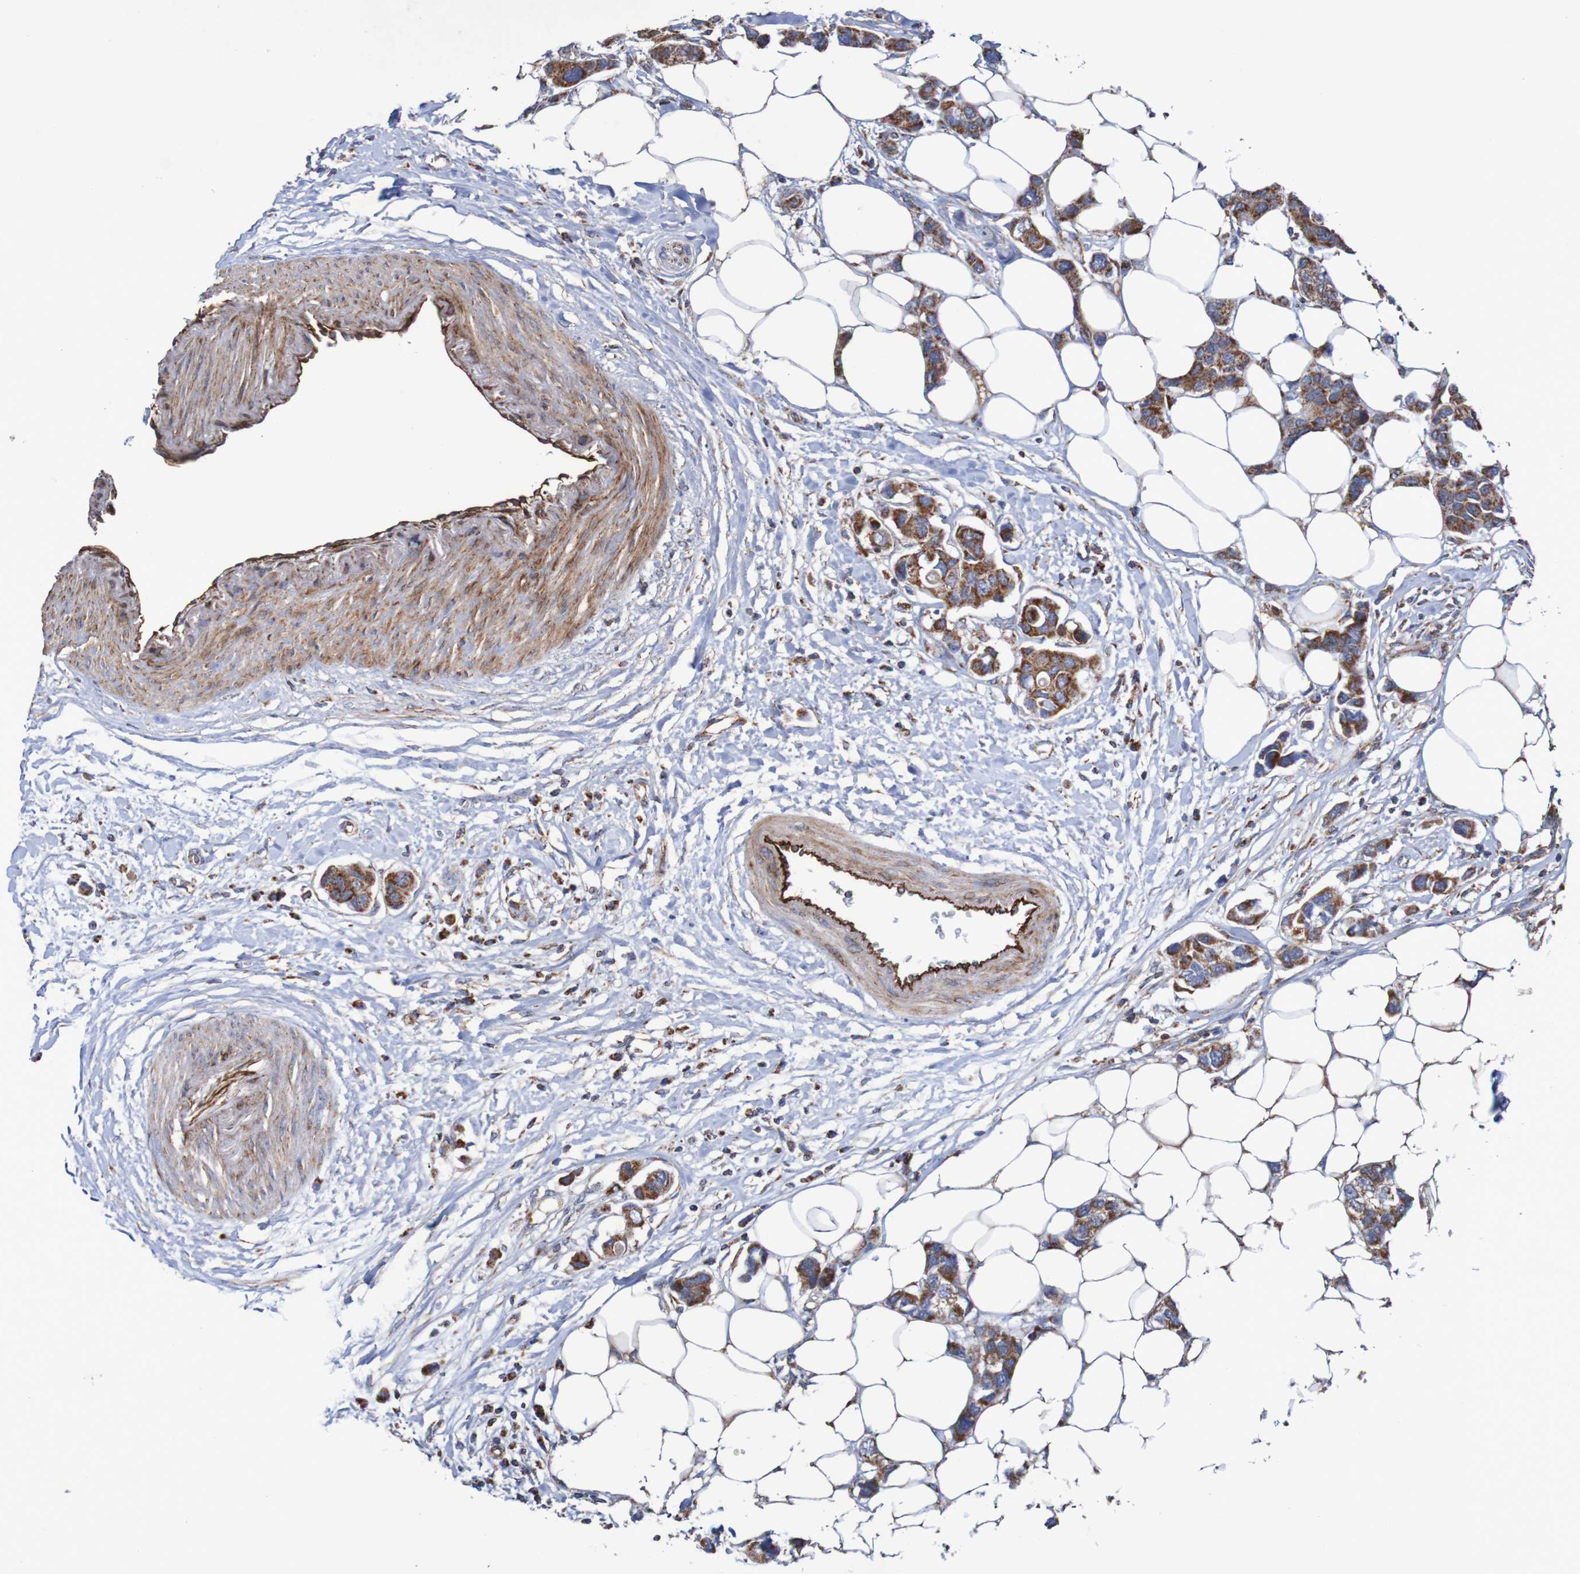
{"staining": {"intensity": "strong", "quantity": ">75%", "location": "cytoplasmic/membranous"}, "tissue": "breast cancer", "cell_type": "Tumor cells", "image_type": "cancer", "snomed": [{"axis": "morphology", "description": "Normal tissue, NOS"}, {"axis": "morphology", "description": "Duct carcinoma"}, {"axis": "topography", "description": "Breast"}], "caption": "Immunohistochemical staining of human breast invasive ductal carcinoma exhibits high levels of strong cytoplasmic/membranous expression in about >75% of tumor cells. (IHC, brightfield microscopy, high magnification).", "gene": "MMEL1", "patient": {"sex": "female", "age": 50}}